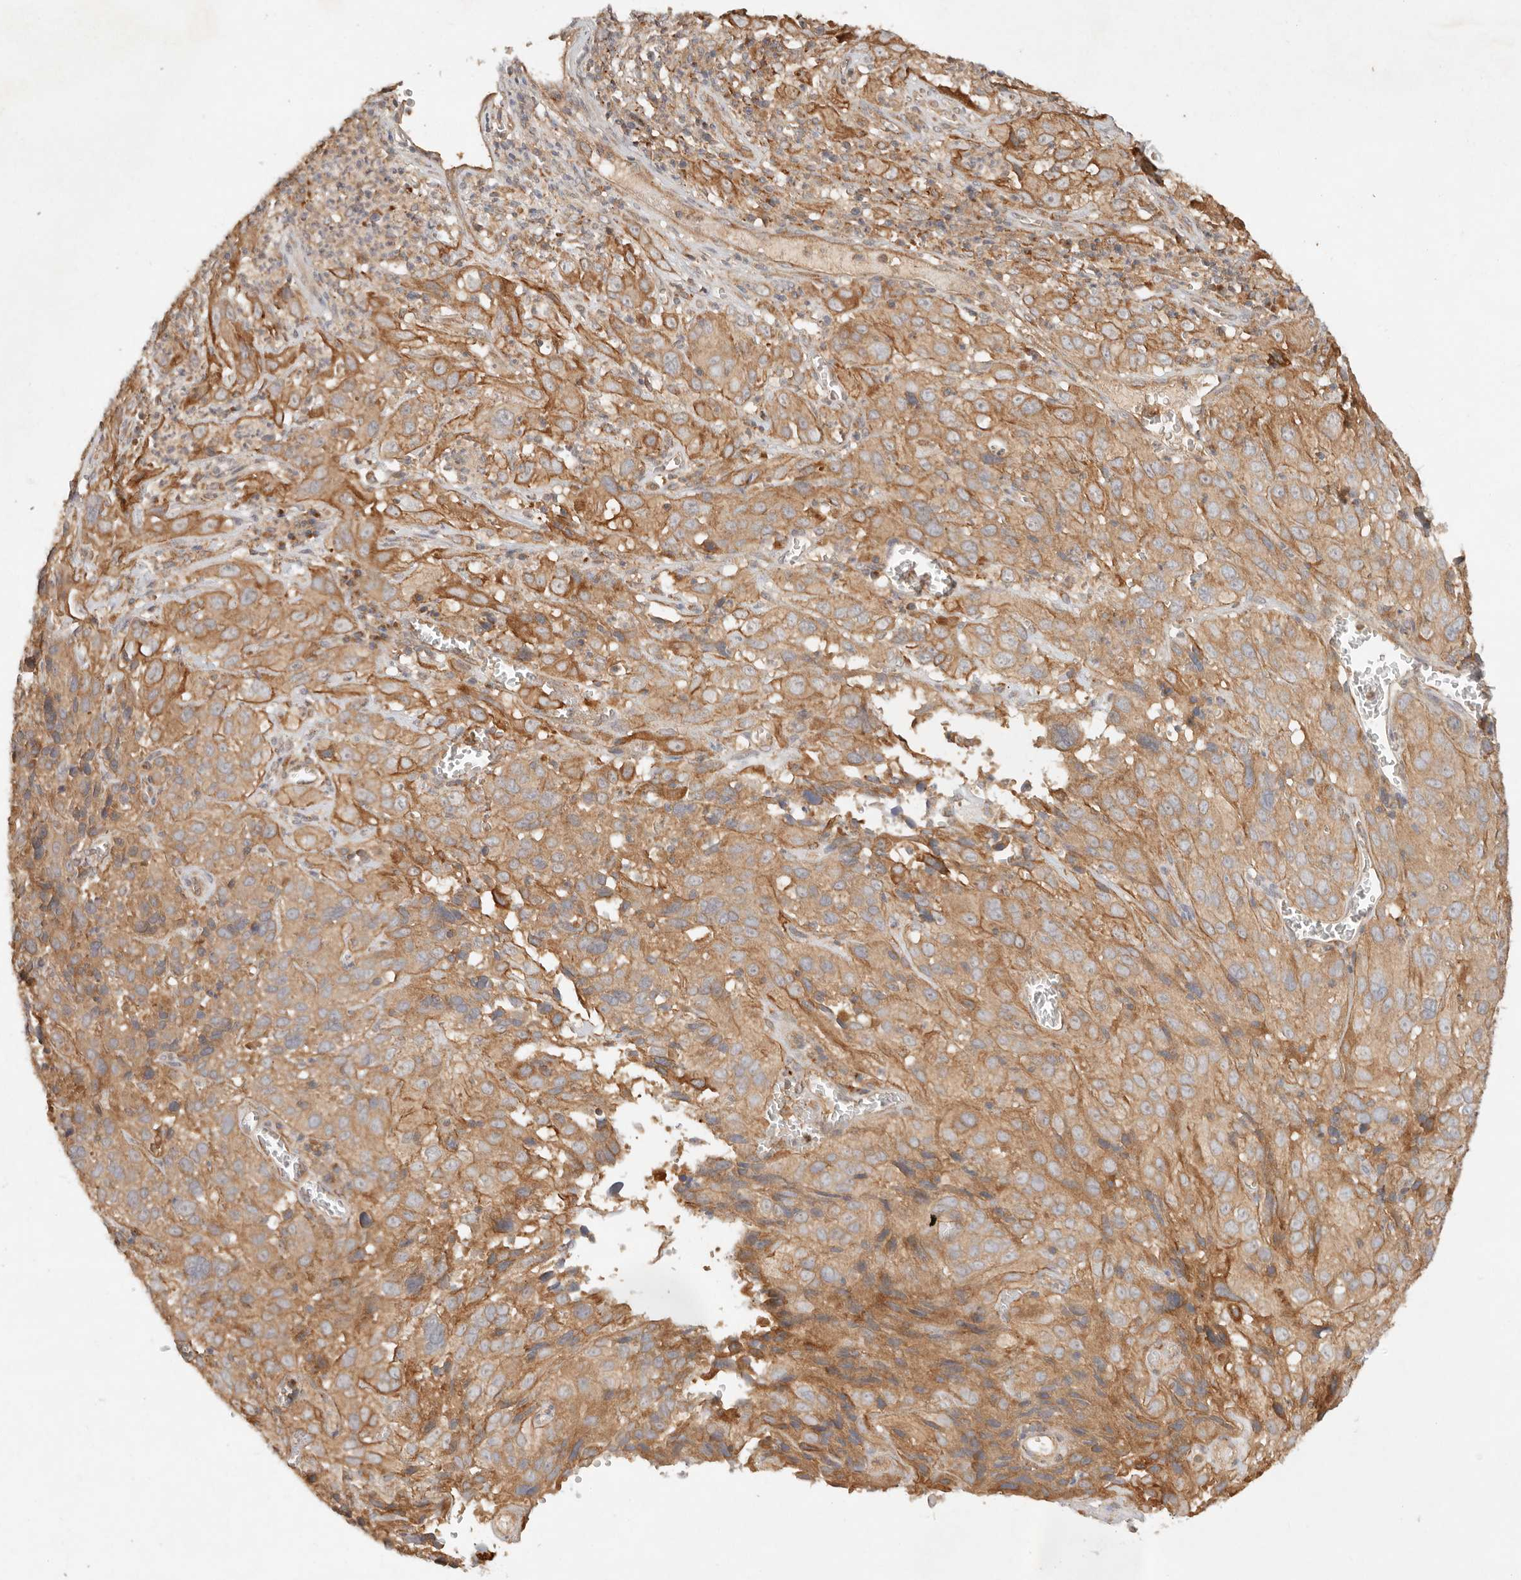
{"staining": {"intensity": "moderate", "quantity": ">75%", "location": "cytoplasmic/membranous"}, "tissue": "cervical cancer", "cell_type": "Tumor cells", "image_type": "cancer", "snomed": [{"axis": "morphology", "description": "Squamous cell carcinoma, NOS"}, {"axis": "topography", "description": "Cervix"}], "caption": "Cervical cancer (squamous cell carcinoma) was stained to show a protein in brown. There is medium levels of moderate cytoplasmic/membranous expression in about >75% of tumor cells.", "gene": "HECTD3", "patient": {"sex": "female", "age": 32}}